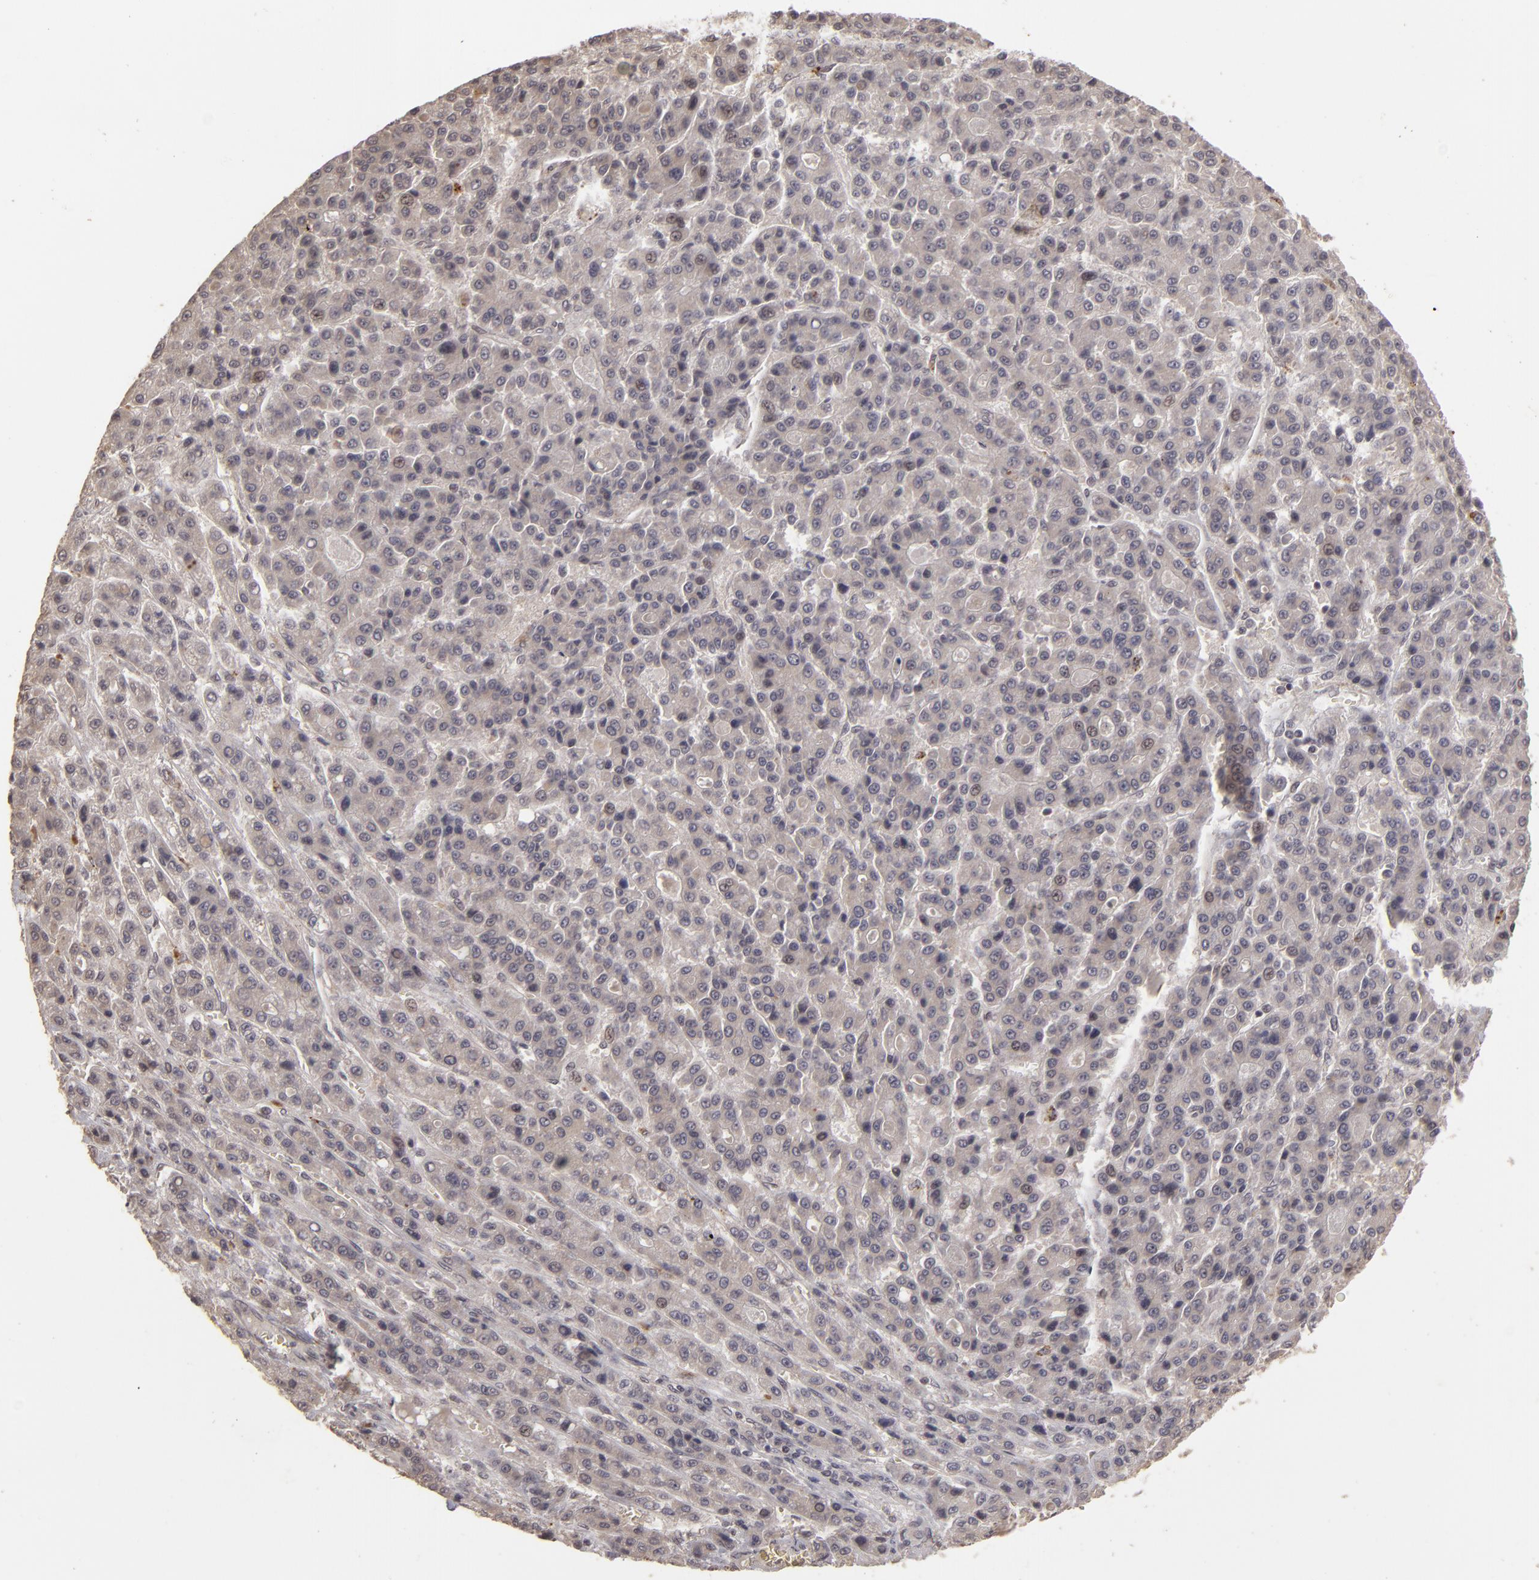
{"staining": {"intensity": "negative", "quantity": "none", "location": "none"}, "tissue": "liver cancer", "cell_type": "Tumor cells", "image_type": "cancer", "snomed": [{"axis": "morphology", "description": "Carcinoma, Hepatocellular, NOS"}, {"axis": "topography", "description": "Liver"}], "caption": "Immunohistochemistry (IHC) of liver hepatocellular carcinoma demonstrates no positivity in tumor cells.", "gene": "DFFA", "patient": {"sex": "male", "age": 70}}